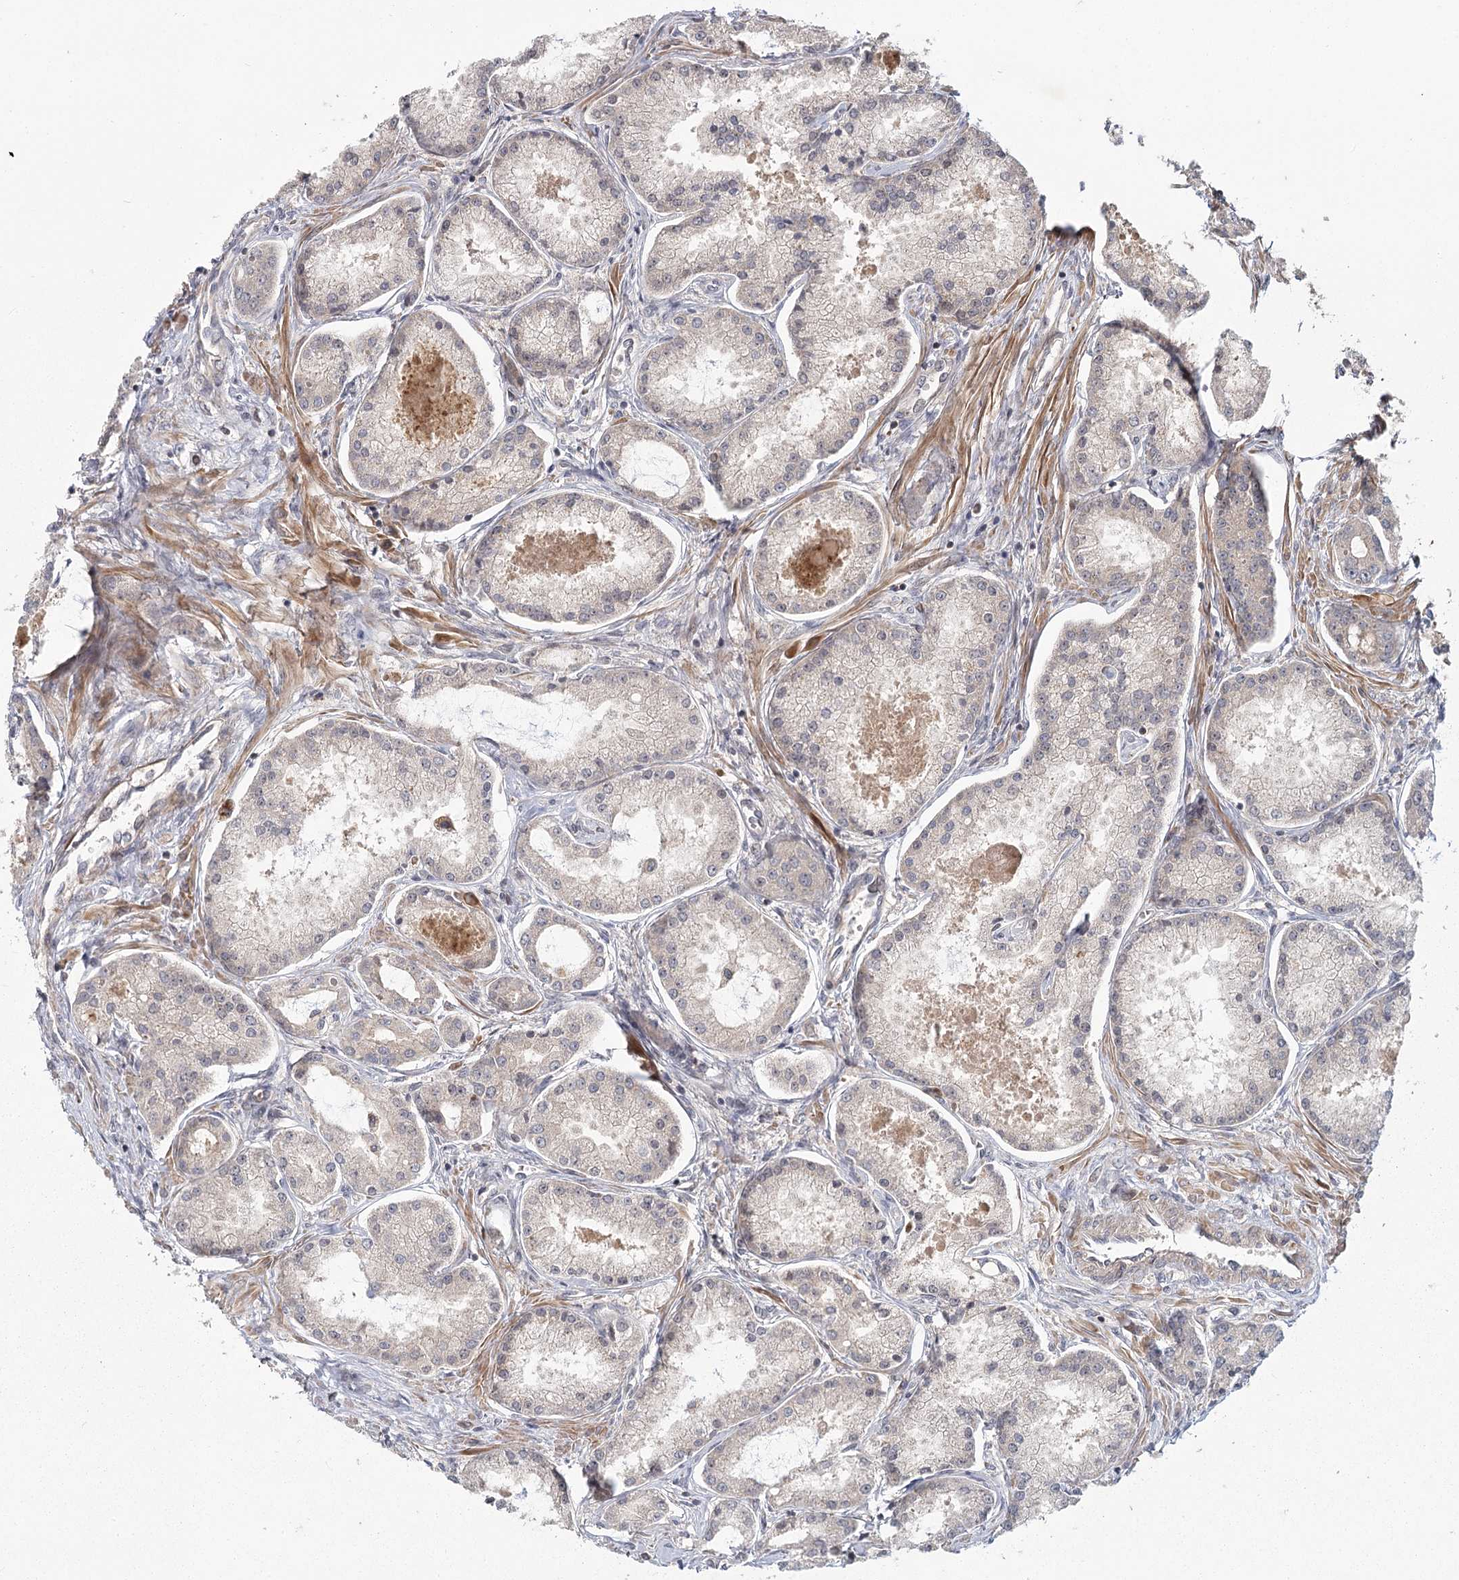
{"staining": {"intensity": "negative", "quantity": "none", "location": "none"}, "tissue": "prostate cancer", "cell_type": "Tumor cells", "image_type": "cancer", "snomed": [{"axis": "morphology", "description": "Adenocarcinoma, Low grade"}, {"axis": "topography", "description": "Prostate"}], "caption": "A histopathology image of prostate low-grade adenocarcinoma stained for a protein exhibits no brown staining in tumor cells.", "gene": "RAPGEF6", "patient": {"sex": "male", "age": 68}}